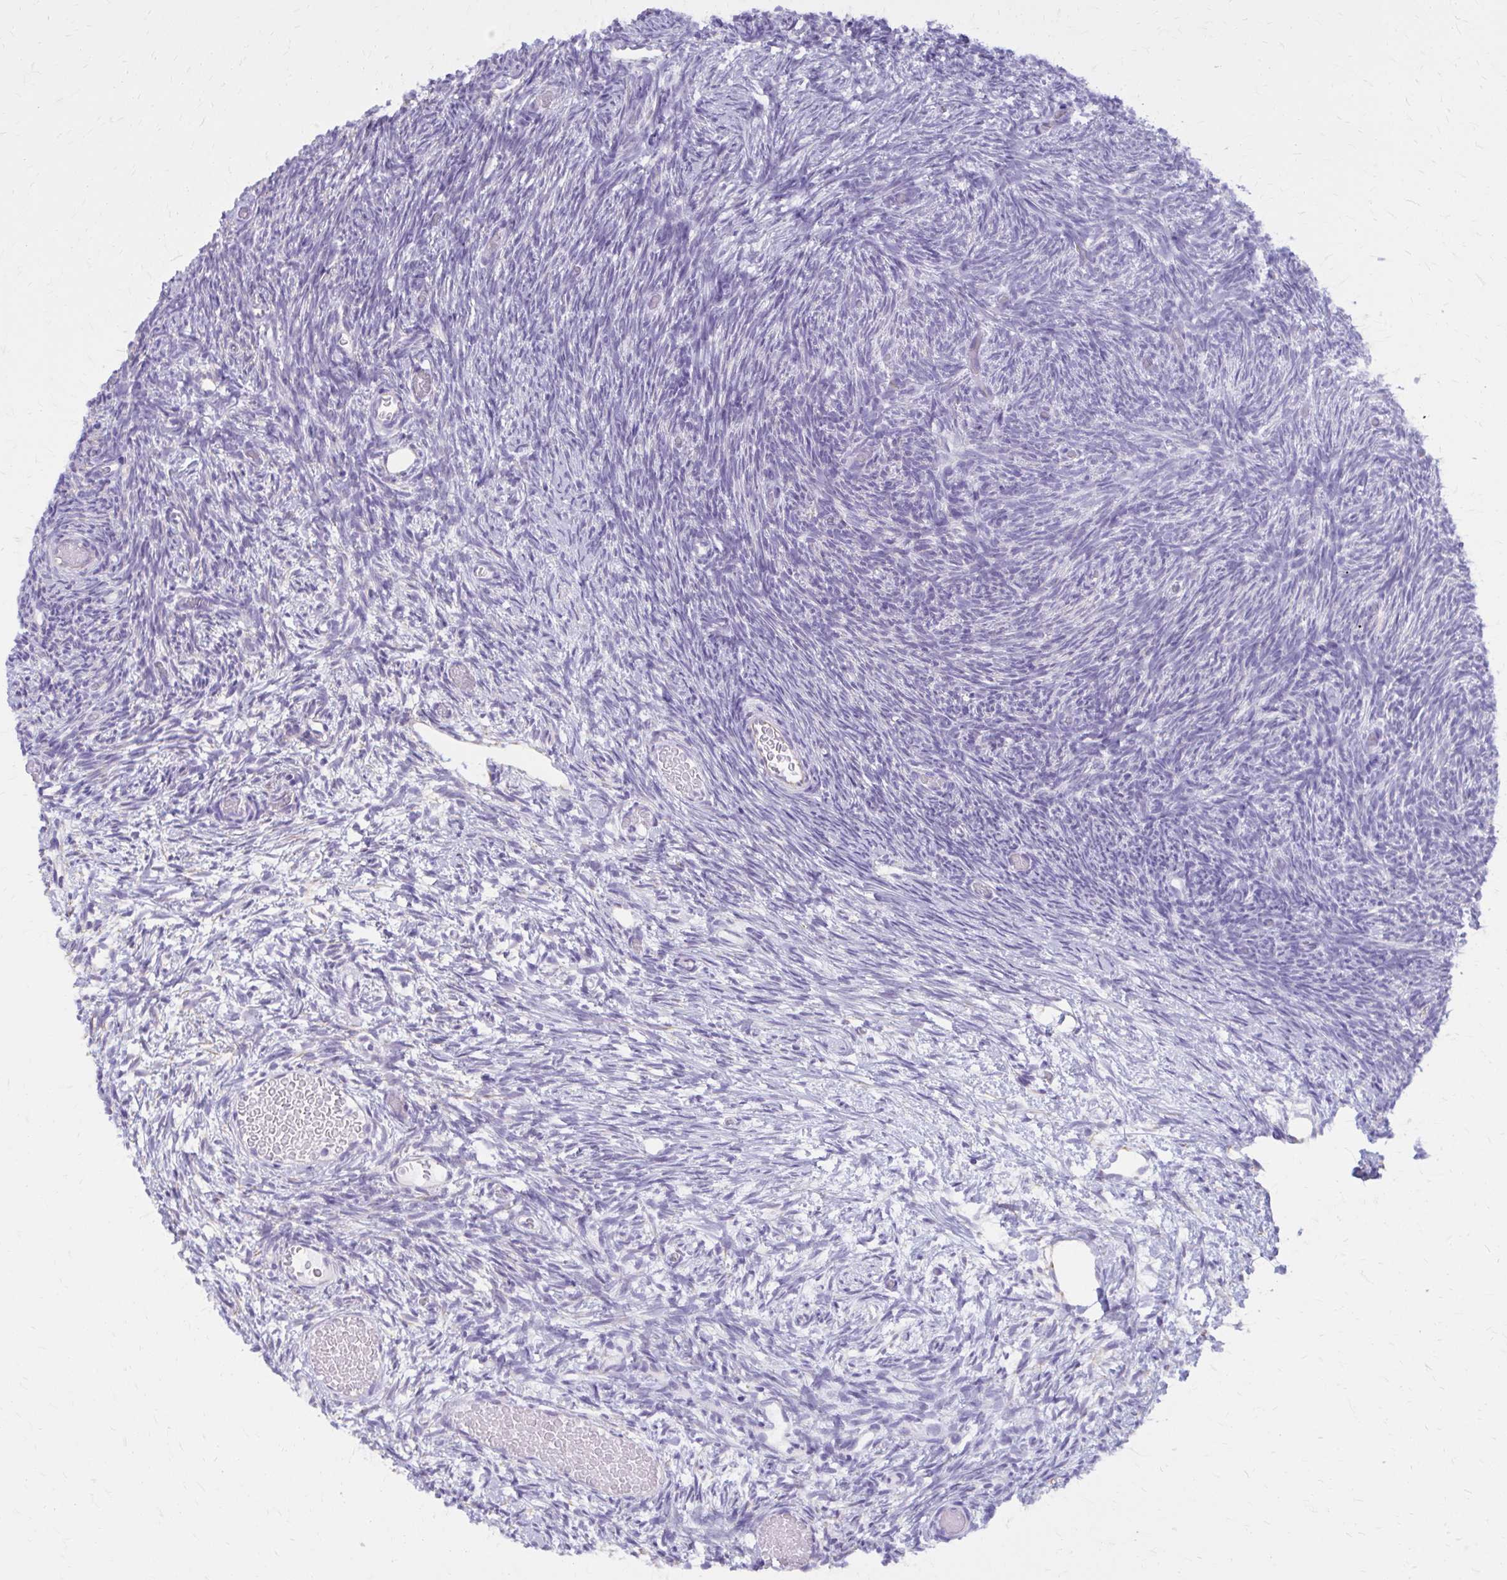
{"staining": {"intensity": "negative", "quantity": "none", "location": "none"}, "tissue": "ovary", "cell_type": "Follicle cells", "image_type": "normal", "snomed": [{"axis": "morphology", "description": "Normal tissue, NOS"}, {"axis": "topography", "description": "Ovary"}], "caption": "Immunohistochemical staining of unremarkable ovary demonstrates no significant staining in follicle cells. (Stains: DAB immunohistochemistry (IHC) with hematoxylin counter stain, Microscopy: brightfield microscopy at high magnification).", "gene": "GFAP", "patient": {"sex": "female", "age": 39}}